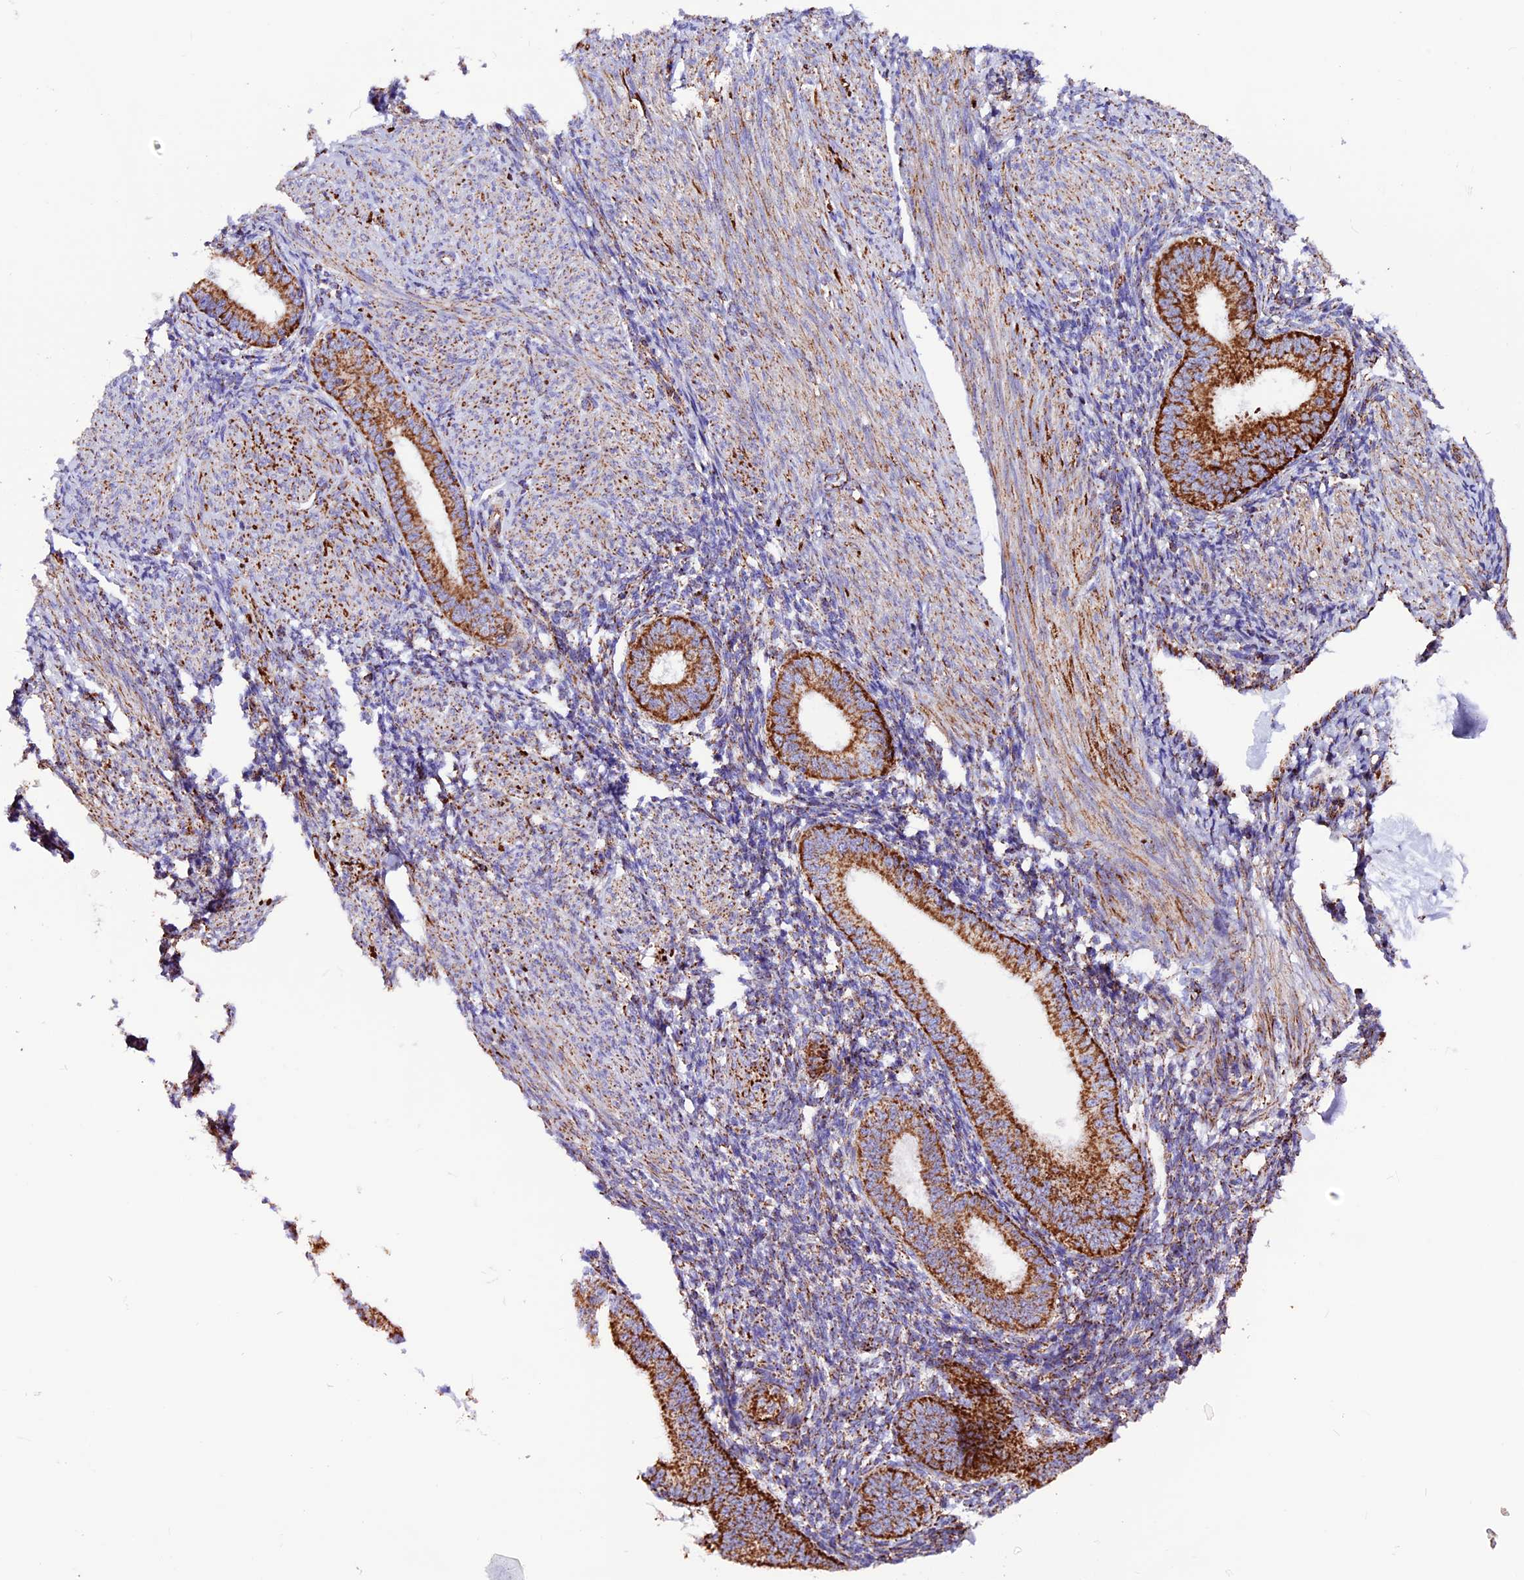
{"staining": {"intensity": "negative", "quantity": "none", "location": "none"}, "tissue": "endometrium", "cell_type": "Cells in endometrial stroma", "image_type": "normal", "snomed": [{"axis": "morphology", "description": "Normal tissue, NOS"}, {"axis": "topography", "description": "Uterus"}, {"axis": "topography", "description": "Endometrium"}], "caption": "A photomicrograph of human endometrium is negative for staining in cells in endometrial stroma. (DAB (3,3'-diaminobenzidine) IHC, high magnification).", "gene": "CX3CL1", "patient": {"sex": "female", "age": 48}}